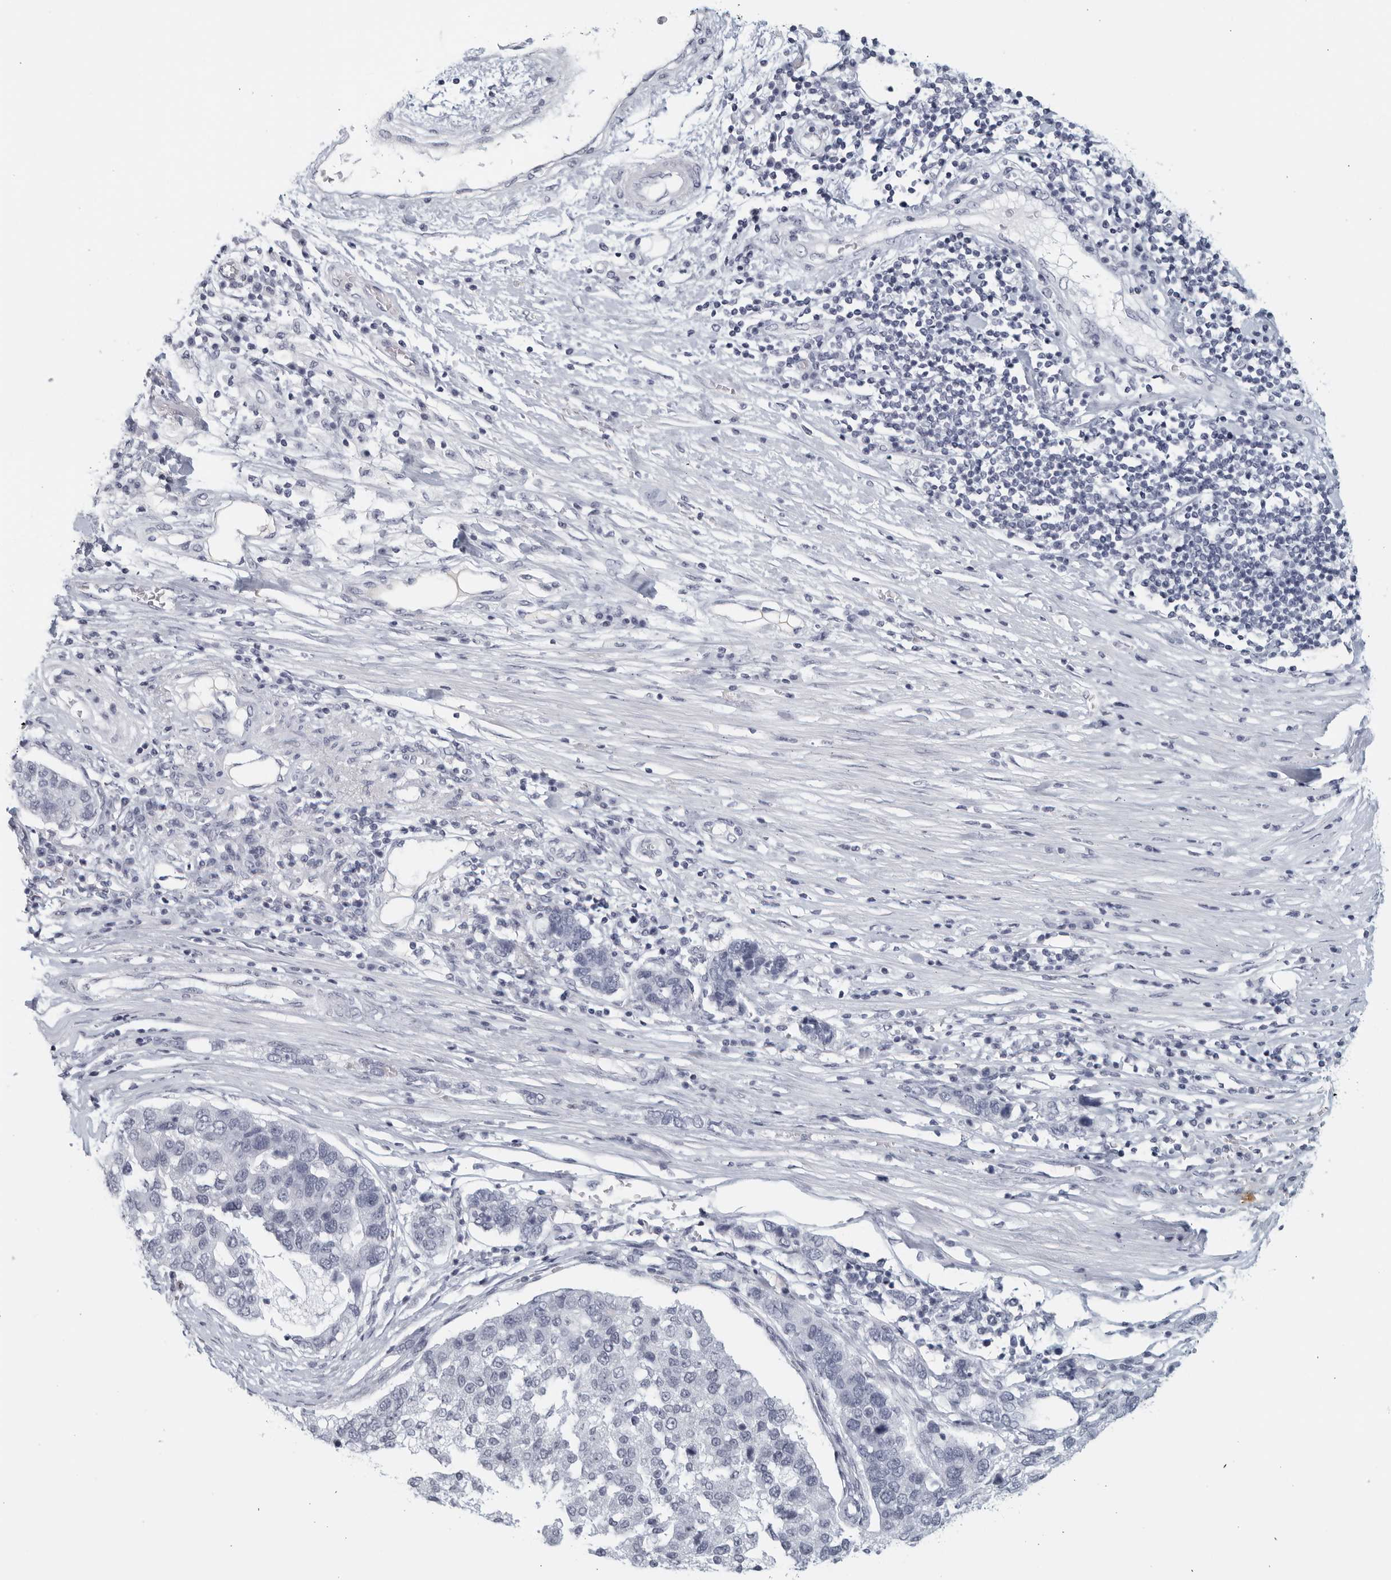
{"staining": {"intensity": "negative", "quantity": "none", "location": "none"}, "tissue": "pancreatic cancer", "cell_type": "Tumor cells", "image_type": "cancer", "snomed": [{"axis": "morphology", "description": "Adenocarcinoma, NOS"}, {"axis": "topography", "description": "Pancreas"}], "caption": "The image exhibits no staining of tumor cells in pancreatic adenocarcinoma.", "gene": "KLK7", "patient": {"sex": "female", "age": 61}}